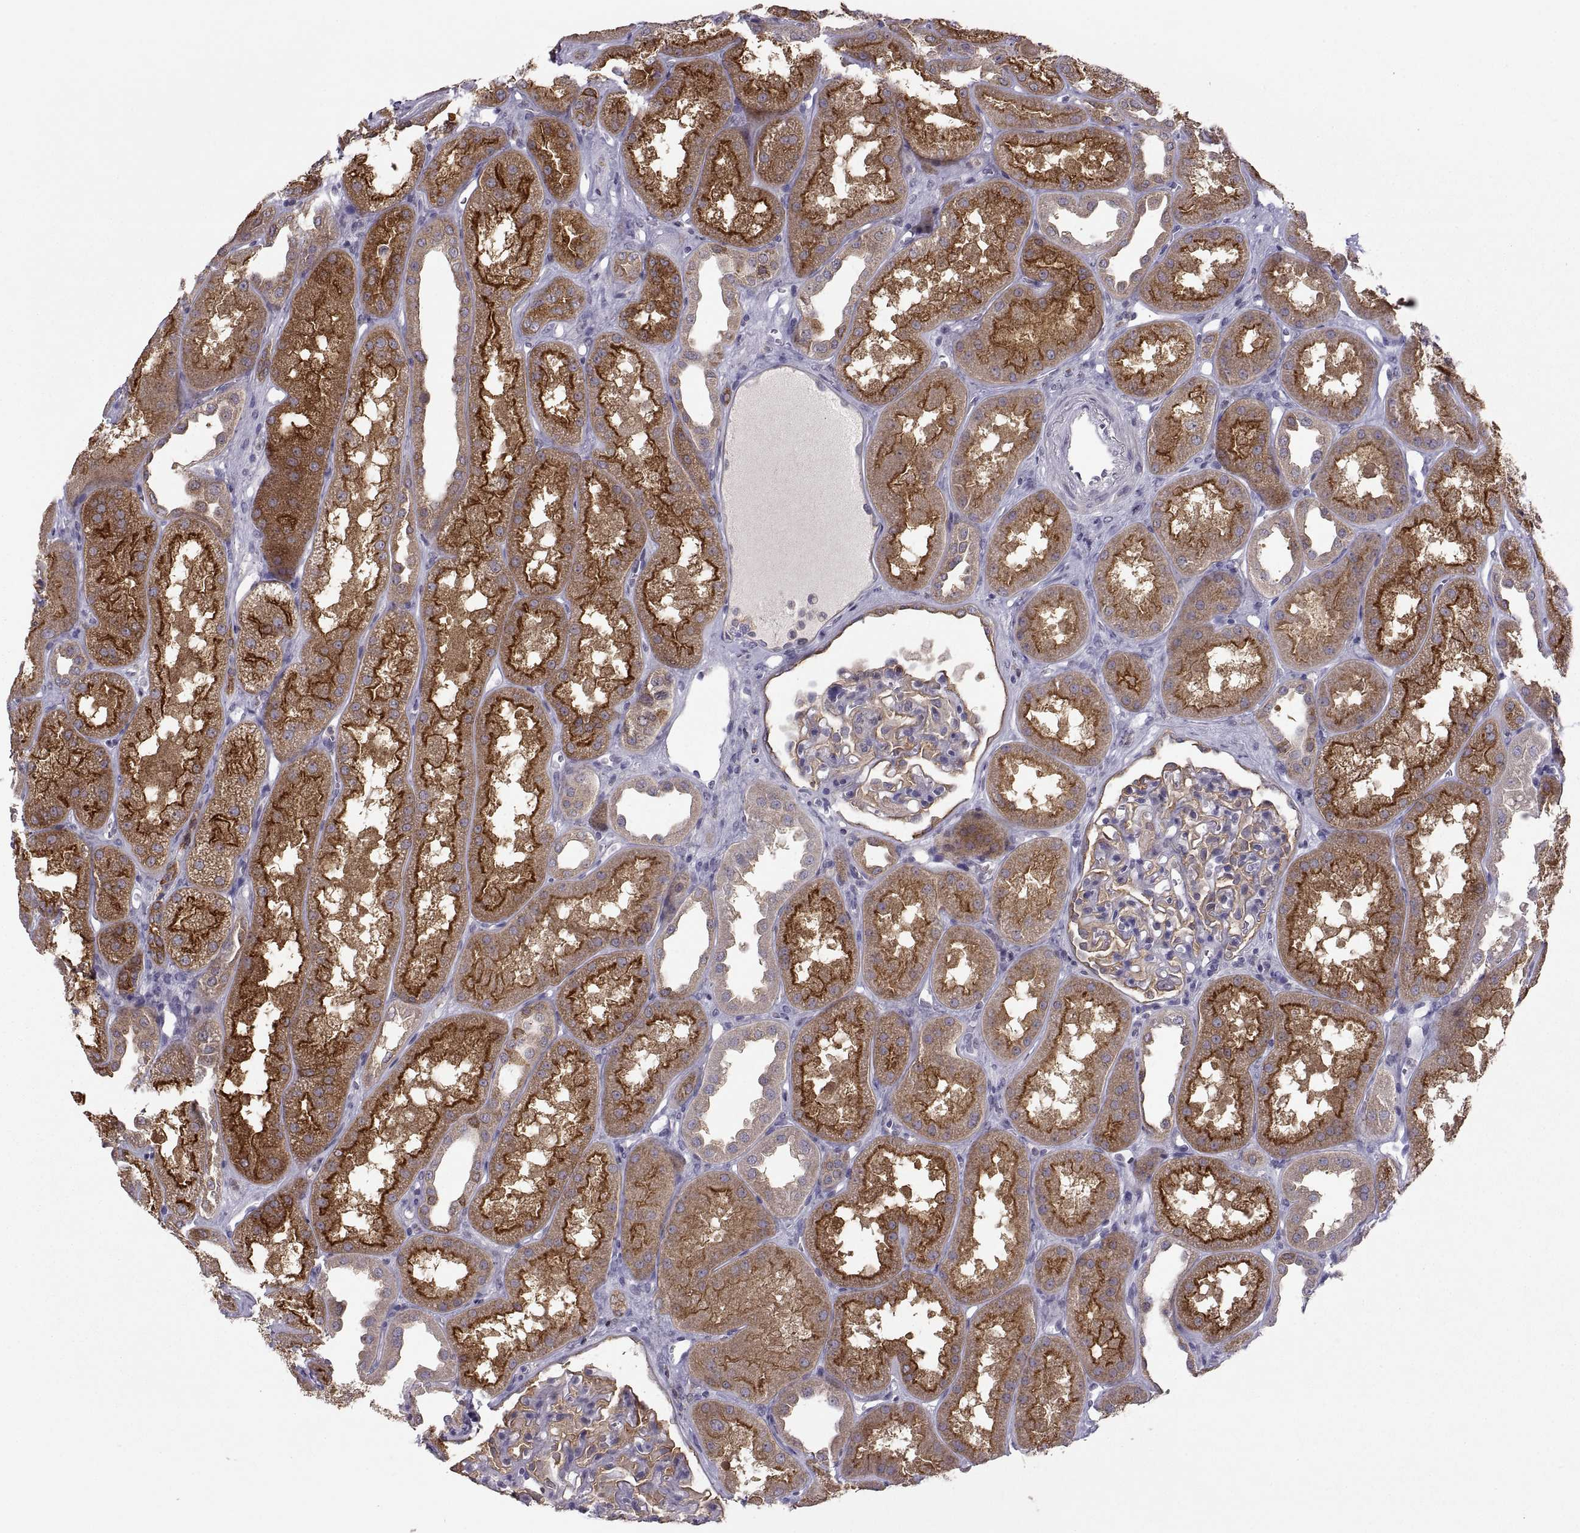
{"staining": {"intensity": "weak", "quantity": "25%-75%", "location": "cytoplasmic/membranous"}, "tissue": "kidney", "cell_type": "Cells in glomeruli", "image_type": "normal", "snomed": [{"axis": "morphology", "description": "Normal tissue, NOS"}, {"axis": "topography", "description": "Kidney"}], "caption": "The histopathology image reveals immunohistochemical staining of unremarkable kidney. There is weak cytoplasmic/membranous expression is present in about 25%-75% of cells in glomeruli.", "gene": "EZR", "patient": {"sex": "male", "age": 61}}